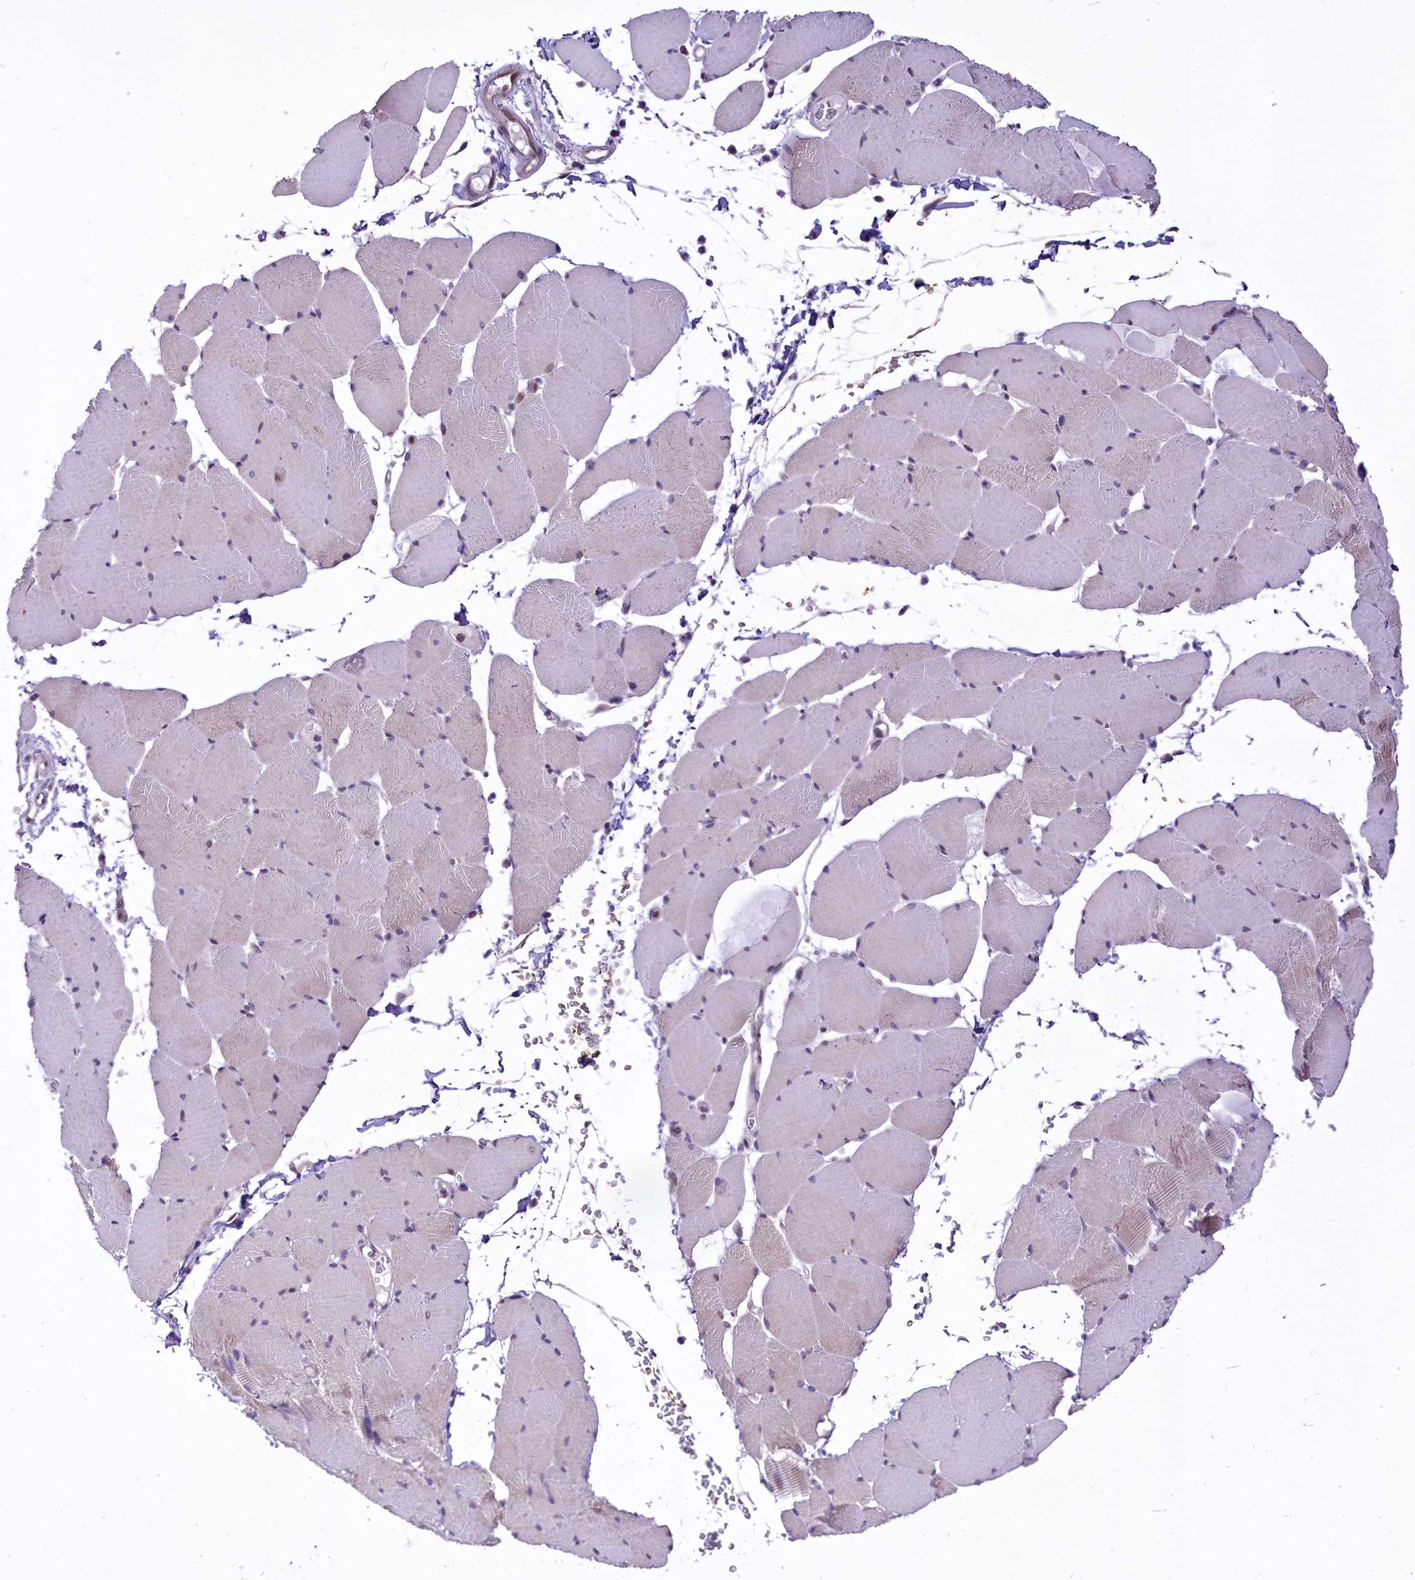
{"staining": {"intensity": "weak", "quantity": "<25%", "location": "cytoplasmic/membranous"}, "tissue": "skeletal muscle", "cell_type": "Myocytes", "image_type": "normal", "snomed": [{"axis": "morphology", "description": "Normal tissue, NOS"}, {"axis": "topography", "description": "Skeletal muscle"}, {"axis": "topography", "description": "Head-Neck"}], "caption": "A histopathology image of skeletal muscle stained for a protein exhibits no brown staining in myocytes.", "gene": "BANK1", "patient": {"sex": "male", "age": 66}}